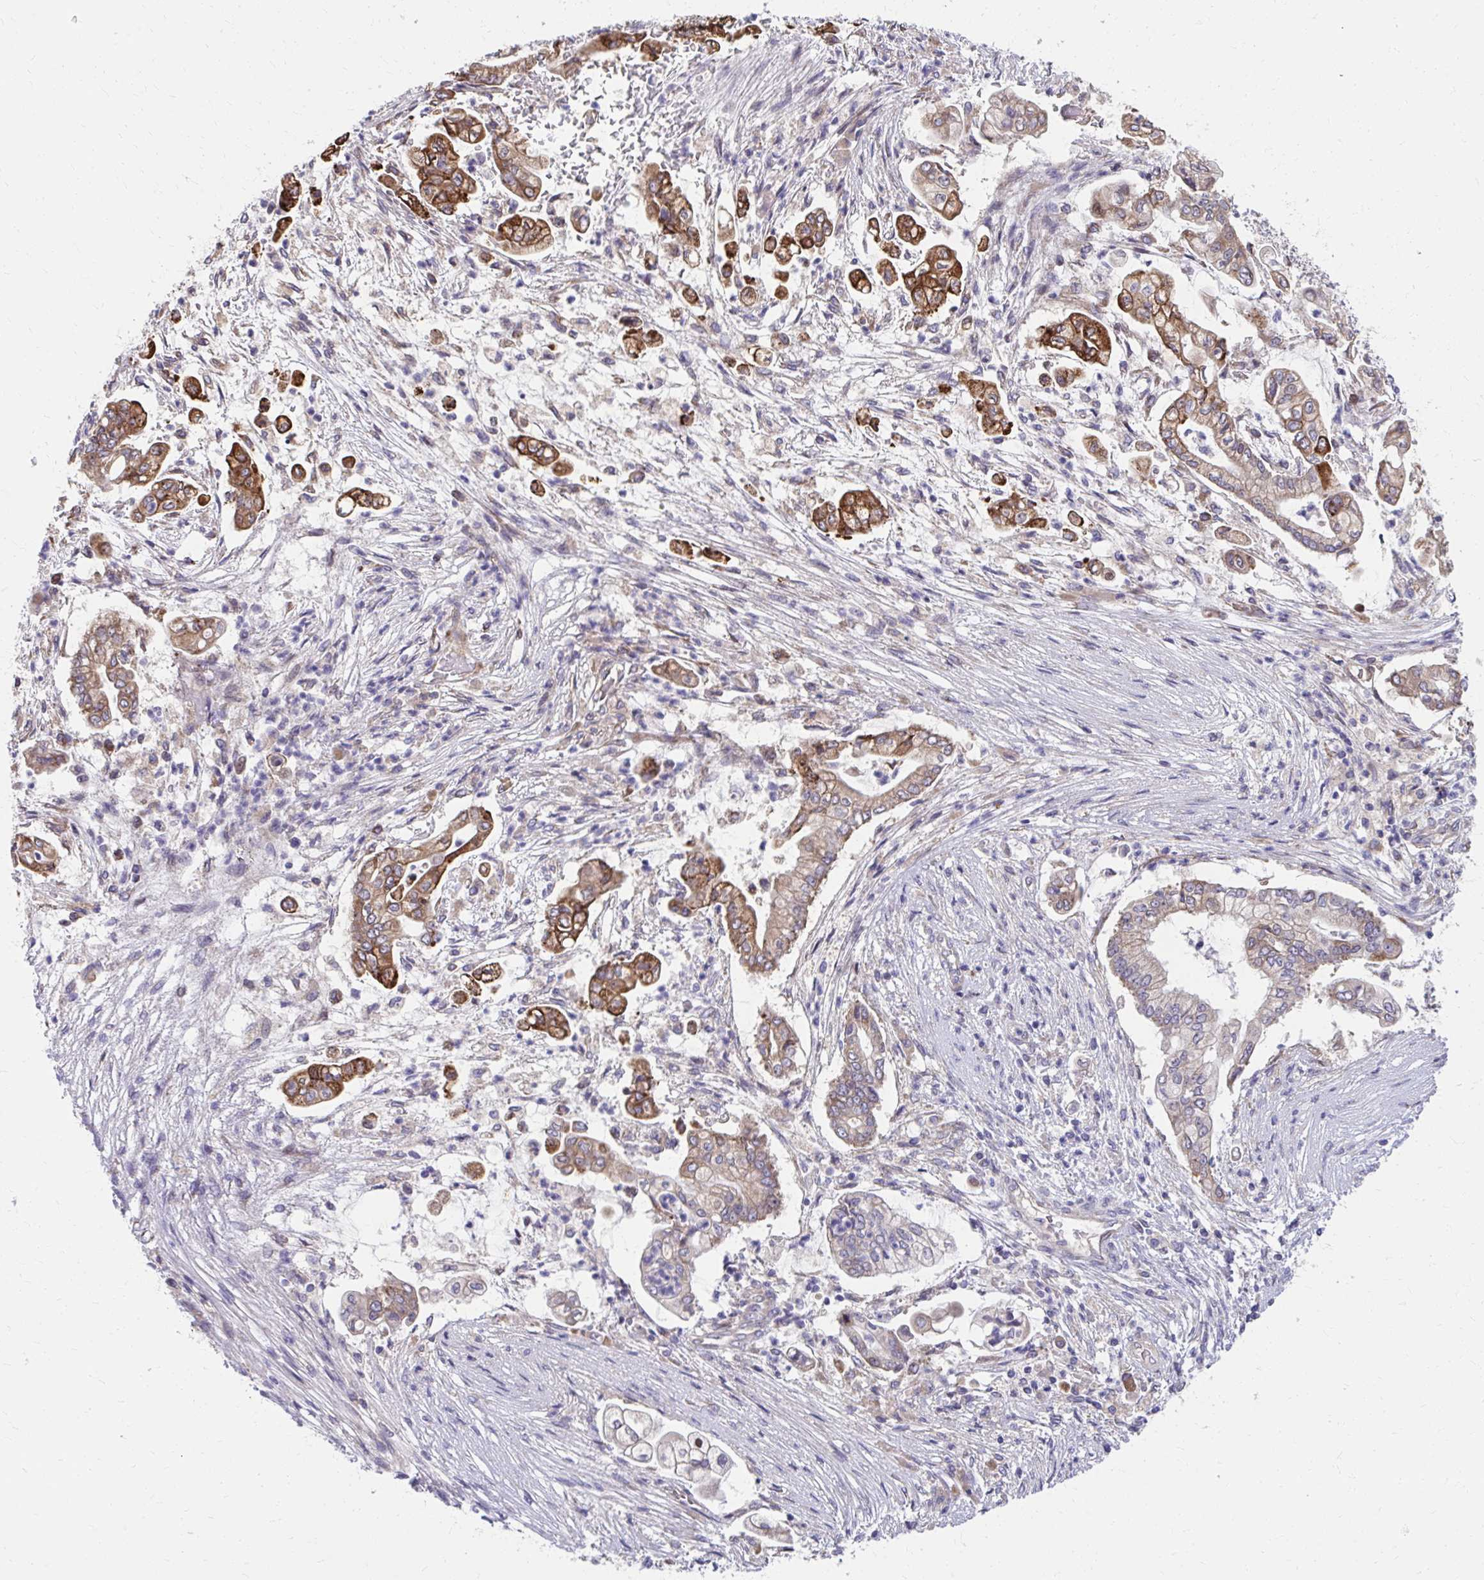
{"staining": {"intensity": "moderate", "quantity": "25%-75%", "location": "cytoplasmic/membranous"}, "tissue": "pancreatic cancer", "cell_type": "Tumor cells", "image_type": "cancer", "snomed": [{"axis": "morphology", "description": "Adenocarcinoma, NOS"}, {"axis": "topography", "description": "Pancreas"}], "caption": "This image displays IHC staining of human pancreatic adenocarcinoma, with medium moderate cytoplasmic/membranous positivity in about 25%-75% of tumor cells.", "gene": "ZNF778", "patient": {"sex": "female", "age": 69}}